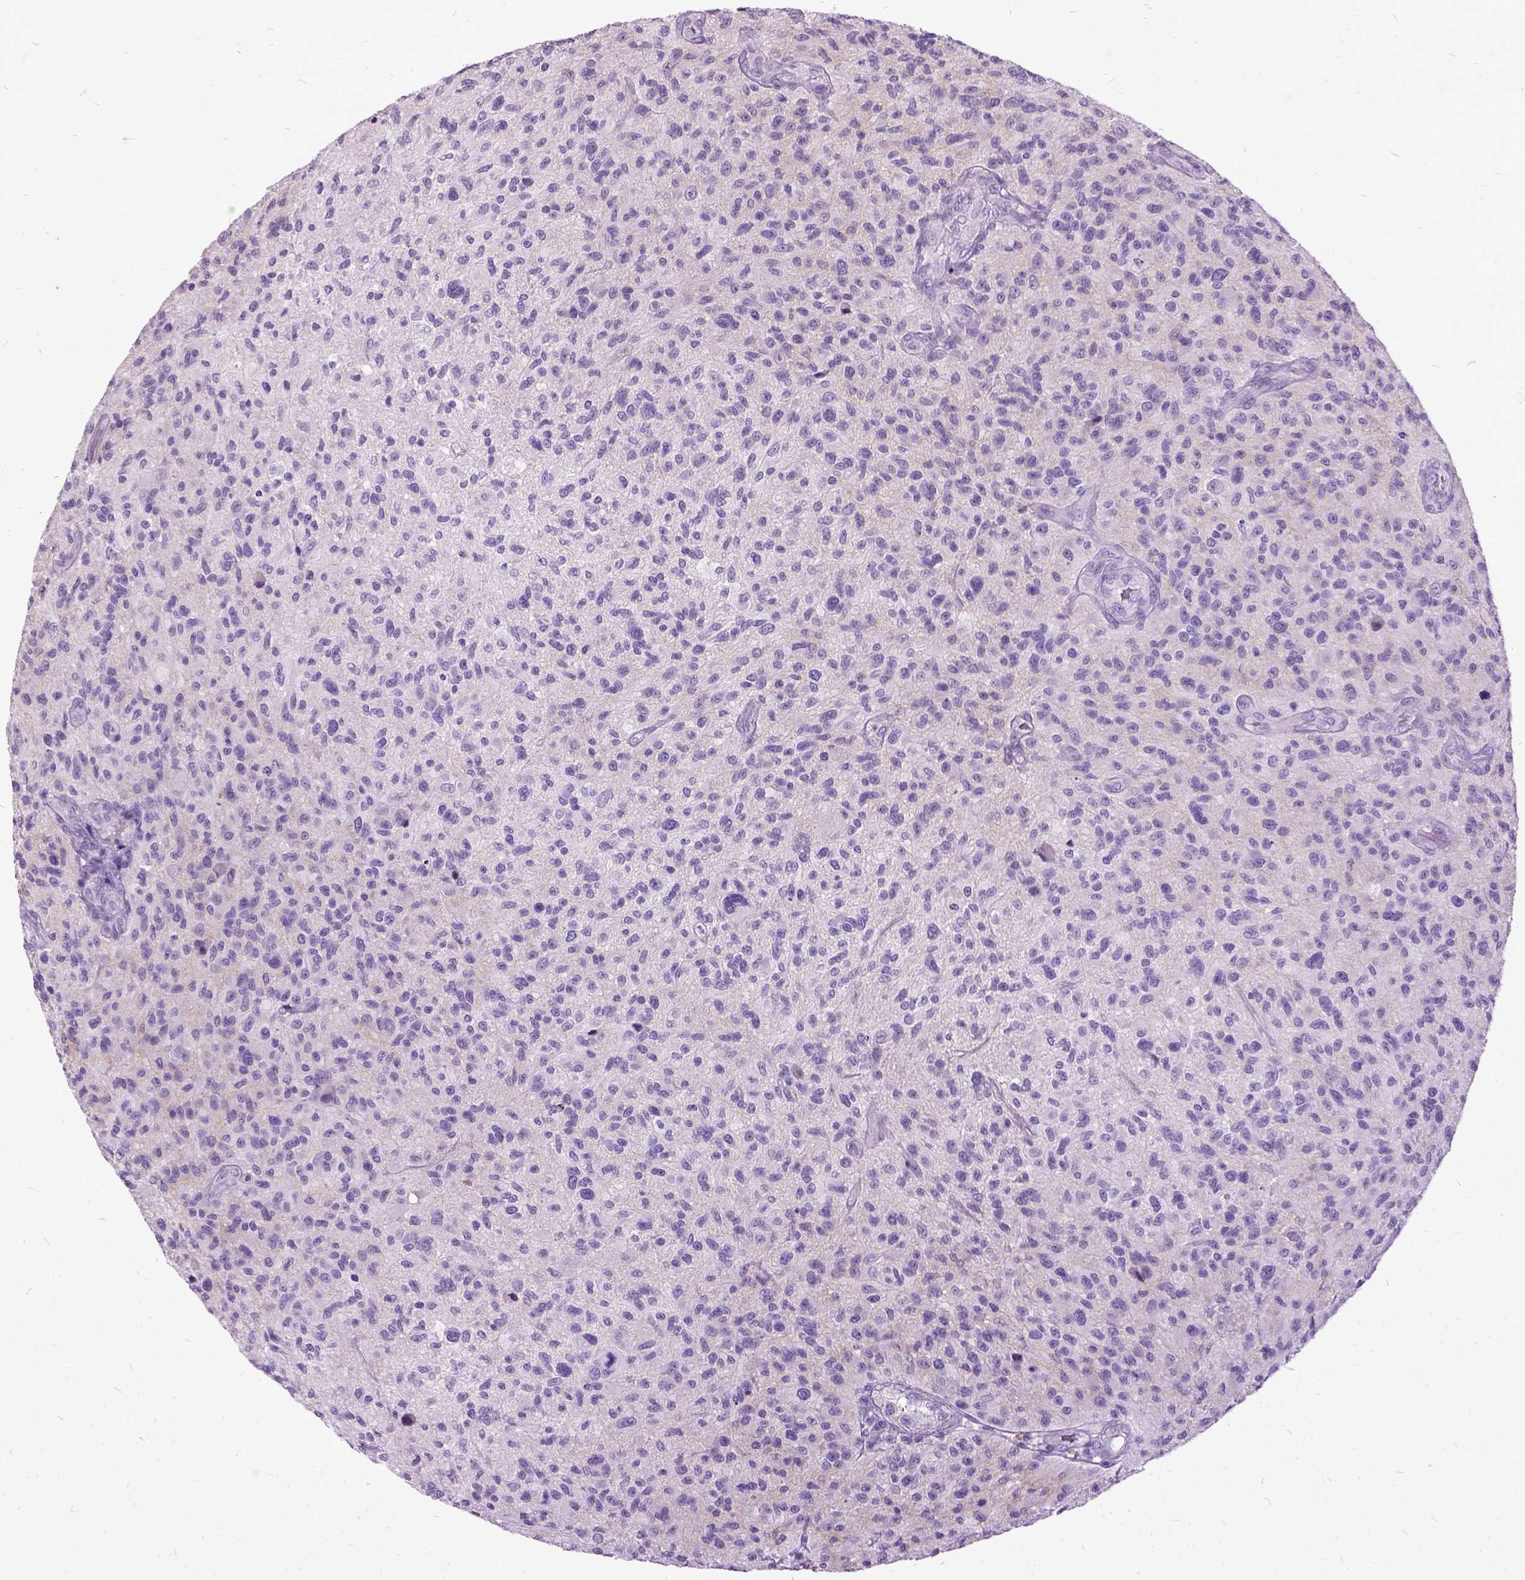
{"staining": {"intensity": "negative", "quantity": "none", "location": "none"}, "tissue": "glioma", "cell_type": "Tumor cells", "image_type": "cancer", "snomed": [{"axis": "morphology", "description": "Glioma, malignant, High grade"}, {"axis": "topography", "description": "Brain"}], "caption": "Protein analysis of glioma displays no significant expression in tumor cells. (Brightfield microscopy of DAB (3,3'-diaminobenzidine) immunohistochemistry at high magnification).", "gene": "MME", "patient": {"sex": "male", "age": 47}}